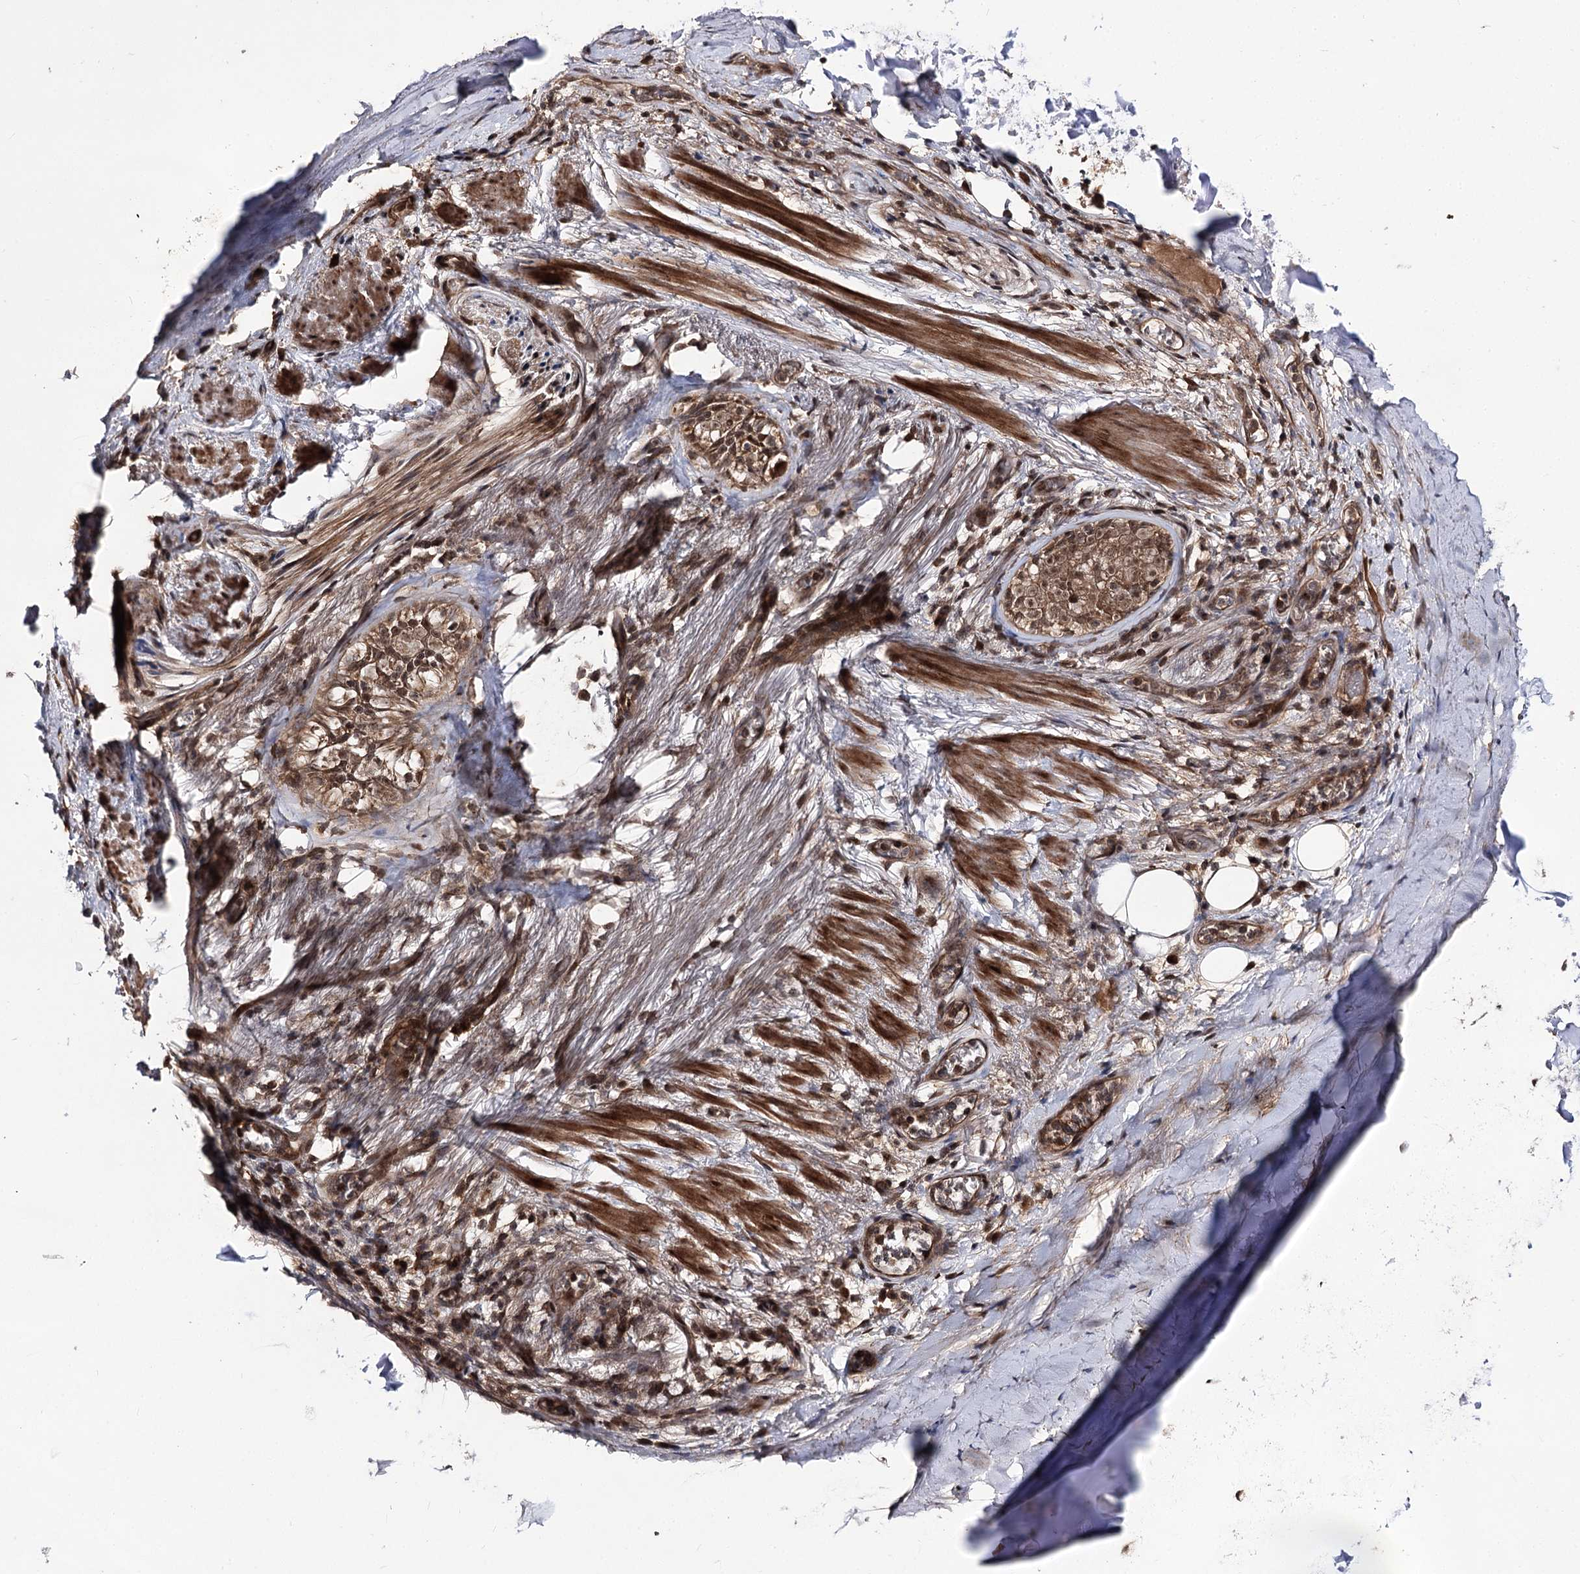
{"staining": {"intensity": "moderate", "quantity": ">75%", "location": "cytoplasmic/membranous,nuclear"}, "tissue": "adipose tissue", "cell_type": "Adipocytes", "image_type": "normal", "snomed": [{"axis": "morphology", "description": "Normal tissue, NOS"}, {"axis": "topography", "description": "Lymph node"}, {"axis": "topography", "description": "Cartilage tissue"}, {"axis": "topography", "description": "Bronchus"}], "caption": "Protein expression analysis of unremarkable human adipose tissue reveals moderate cytoplasmic/membranous,nuclear positivity in about >75% of adipocytes.", "gene": "FAM53B", "patient": {"sex": "male", "age": 63}}